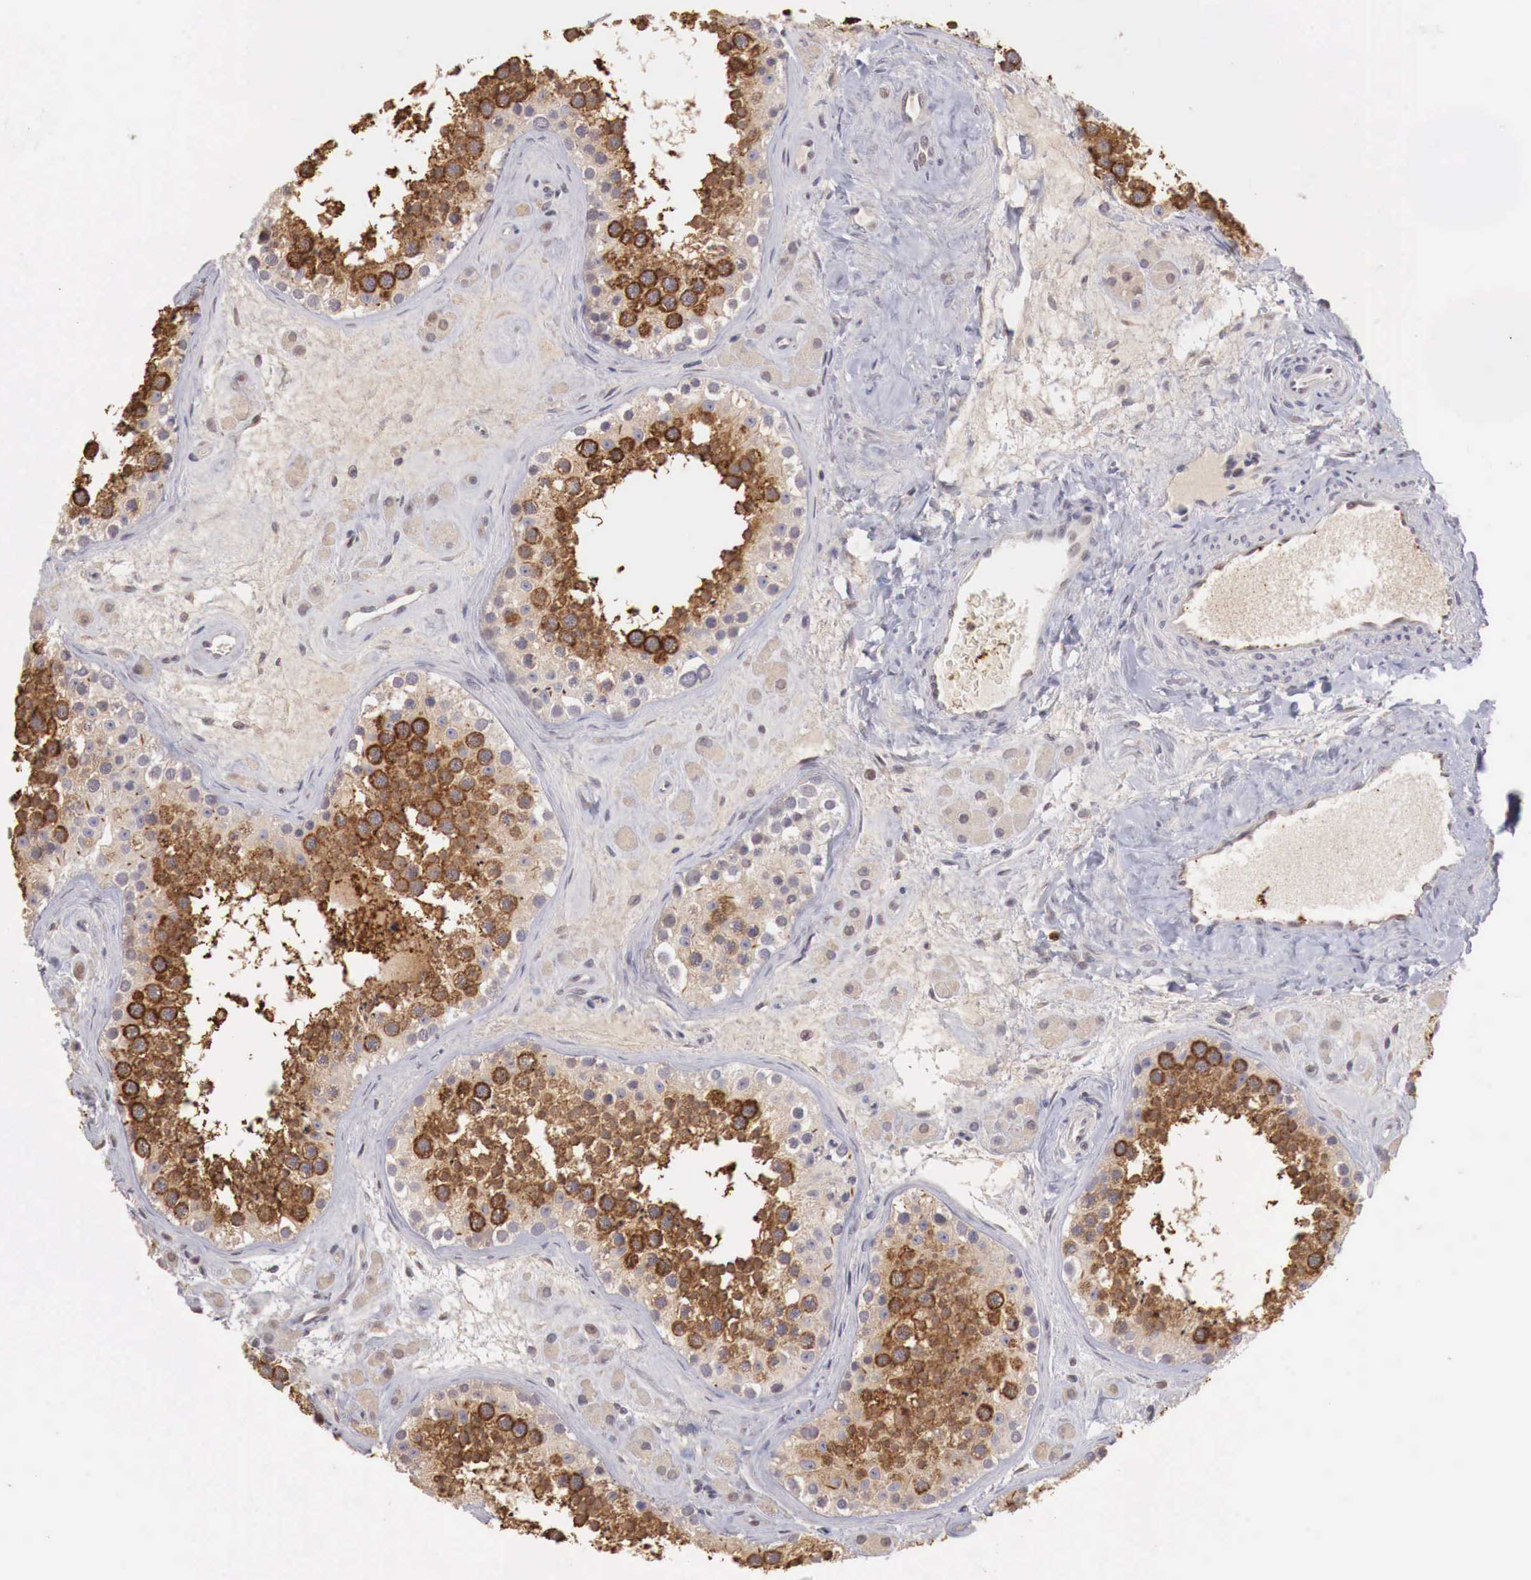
{"staining": {"intensity": "strong", "quantity": "25%-75%", "location": "cytoplasmic/membranous"}, "tissue": "testis", "cell_type": "Cells in seminiferous ducts", "image_type": "normal", "snomed": [{"axis": "morphology", "description": "Normal tissue, NOS"}, {"axis": "topography", "description": "Testis"}], "caption": "Immunohistochemical staining of unremarkable testis exhibits high levels of strong cytoplasmic/membranous expression in approximately 25%-75% of cells in seminiferous ducts.", "gene": "TBC1D9", "patient": {"sex": "male", "age": 38}}